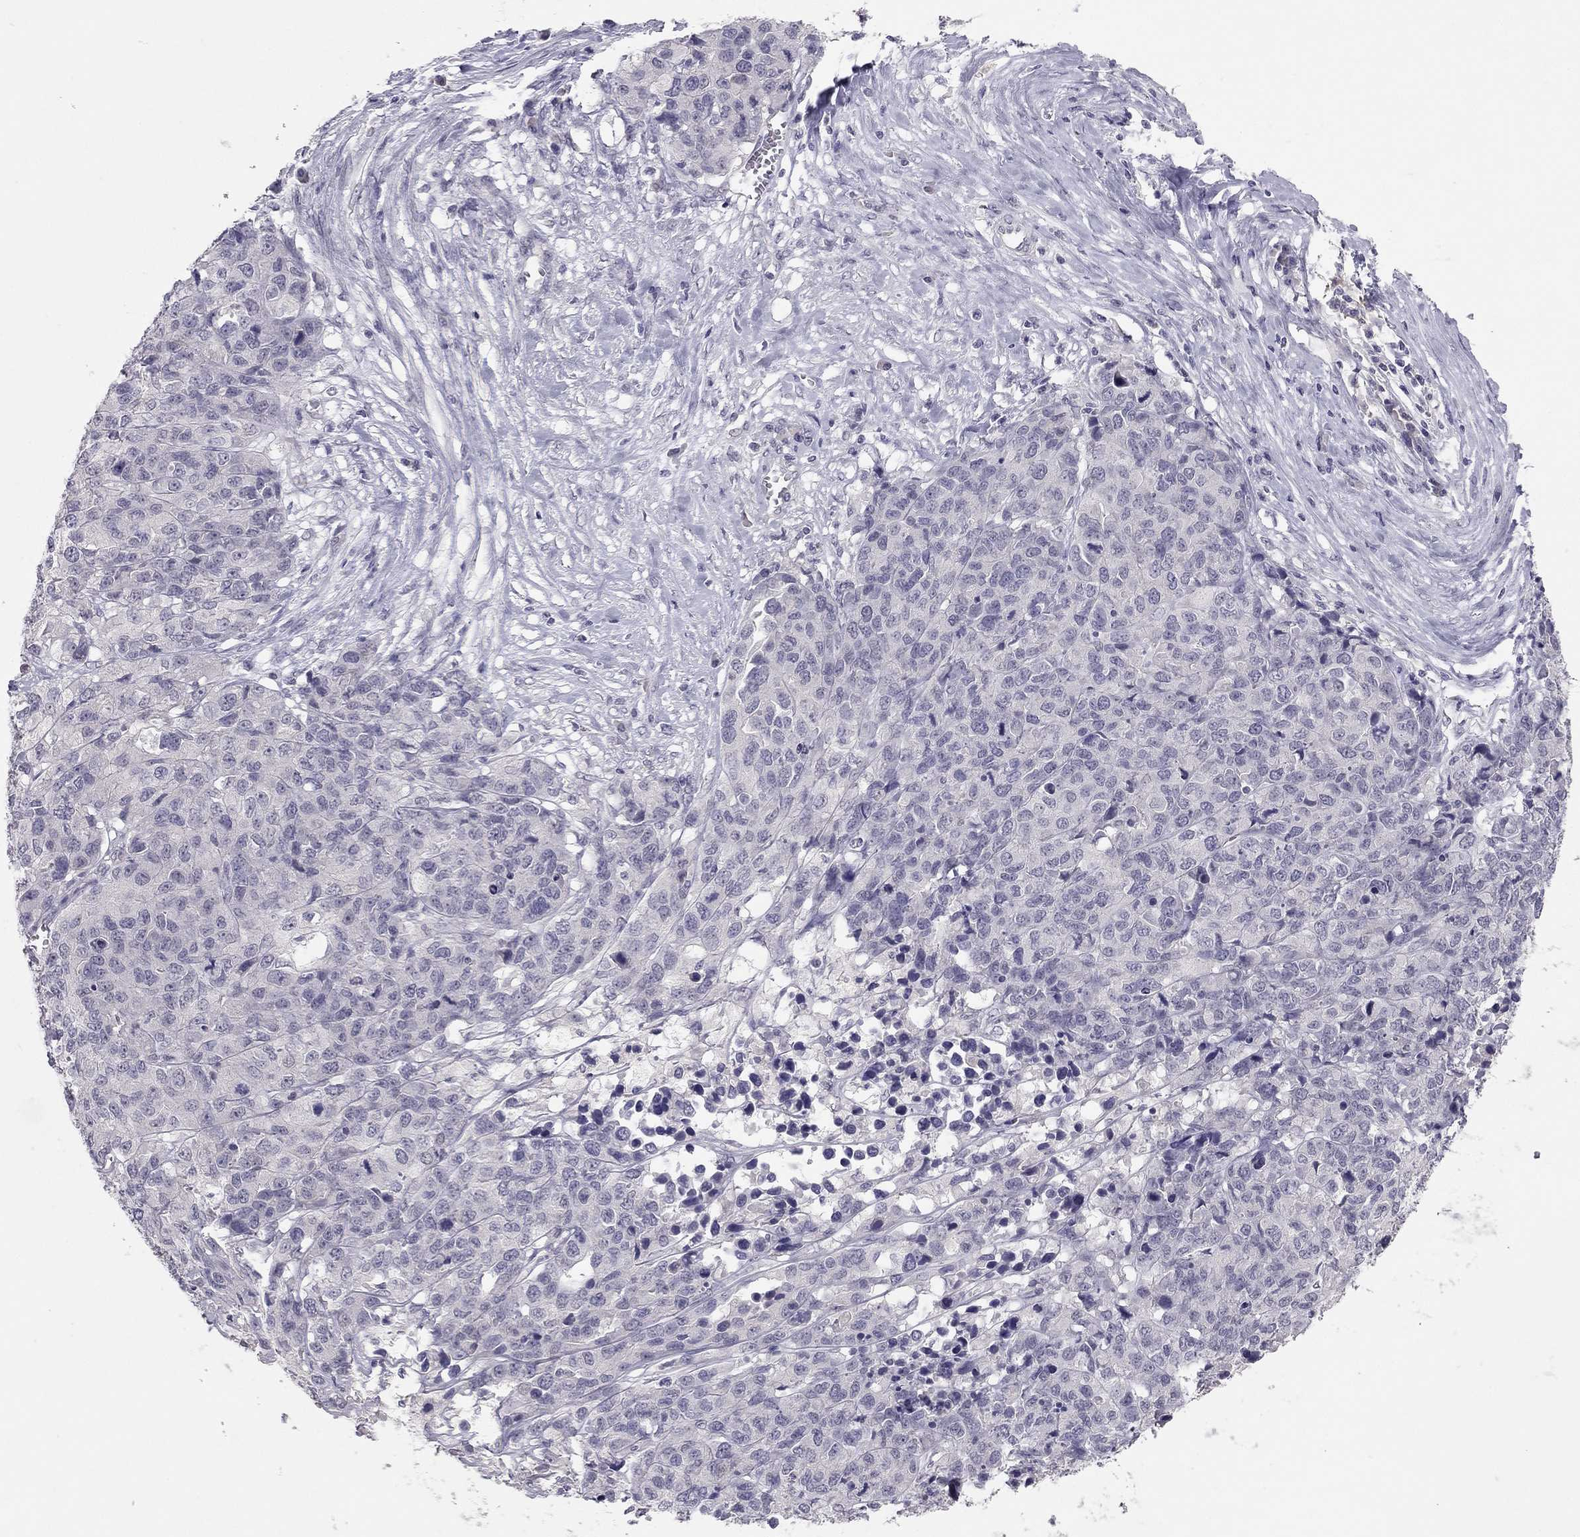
{"staining": {"intensity": "negative", "quantity": "none", "location": "none"}, "tissue": "ovarian cancer", "cell_type": "Tumor cells", "image_type": "cancer", "snomed": [{"axis": "morphology", "description": "Cystadenocarcinoma, serous, NOS"}, {"axis": "topography", "description": "Ovary"}], "caption": "An IHC micrograph of ovarian serous cystadenocarcinoma is shown. There is no staining in tumor cells of ovarian serous cystadenocarcinoma.", "gene": "ADORA2A", "patient": {"sex": "female", "age": 87}}